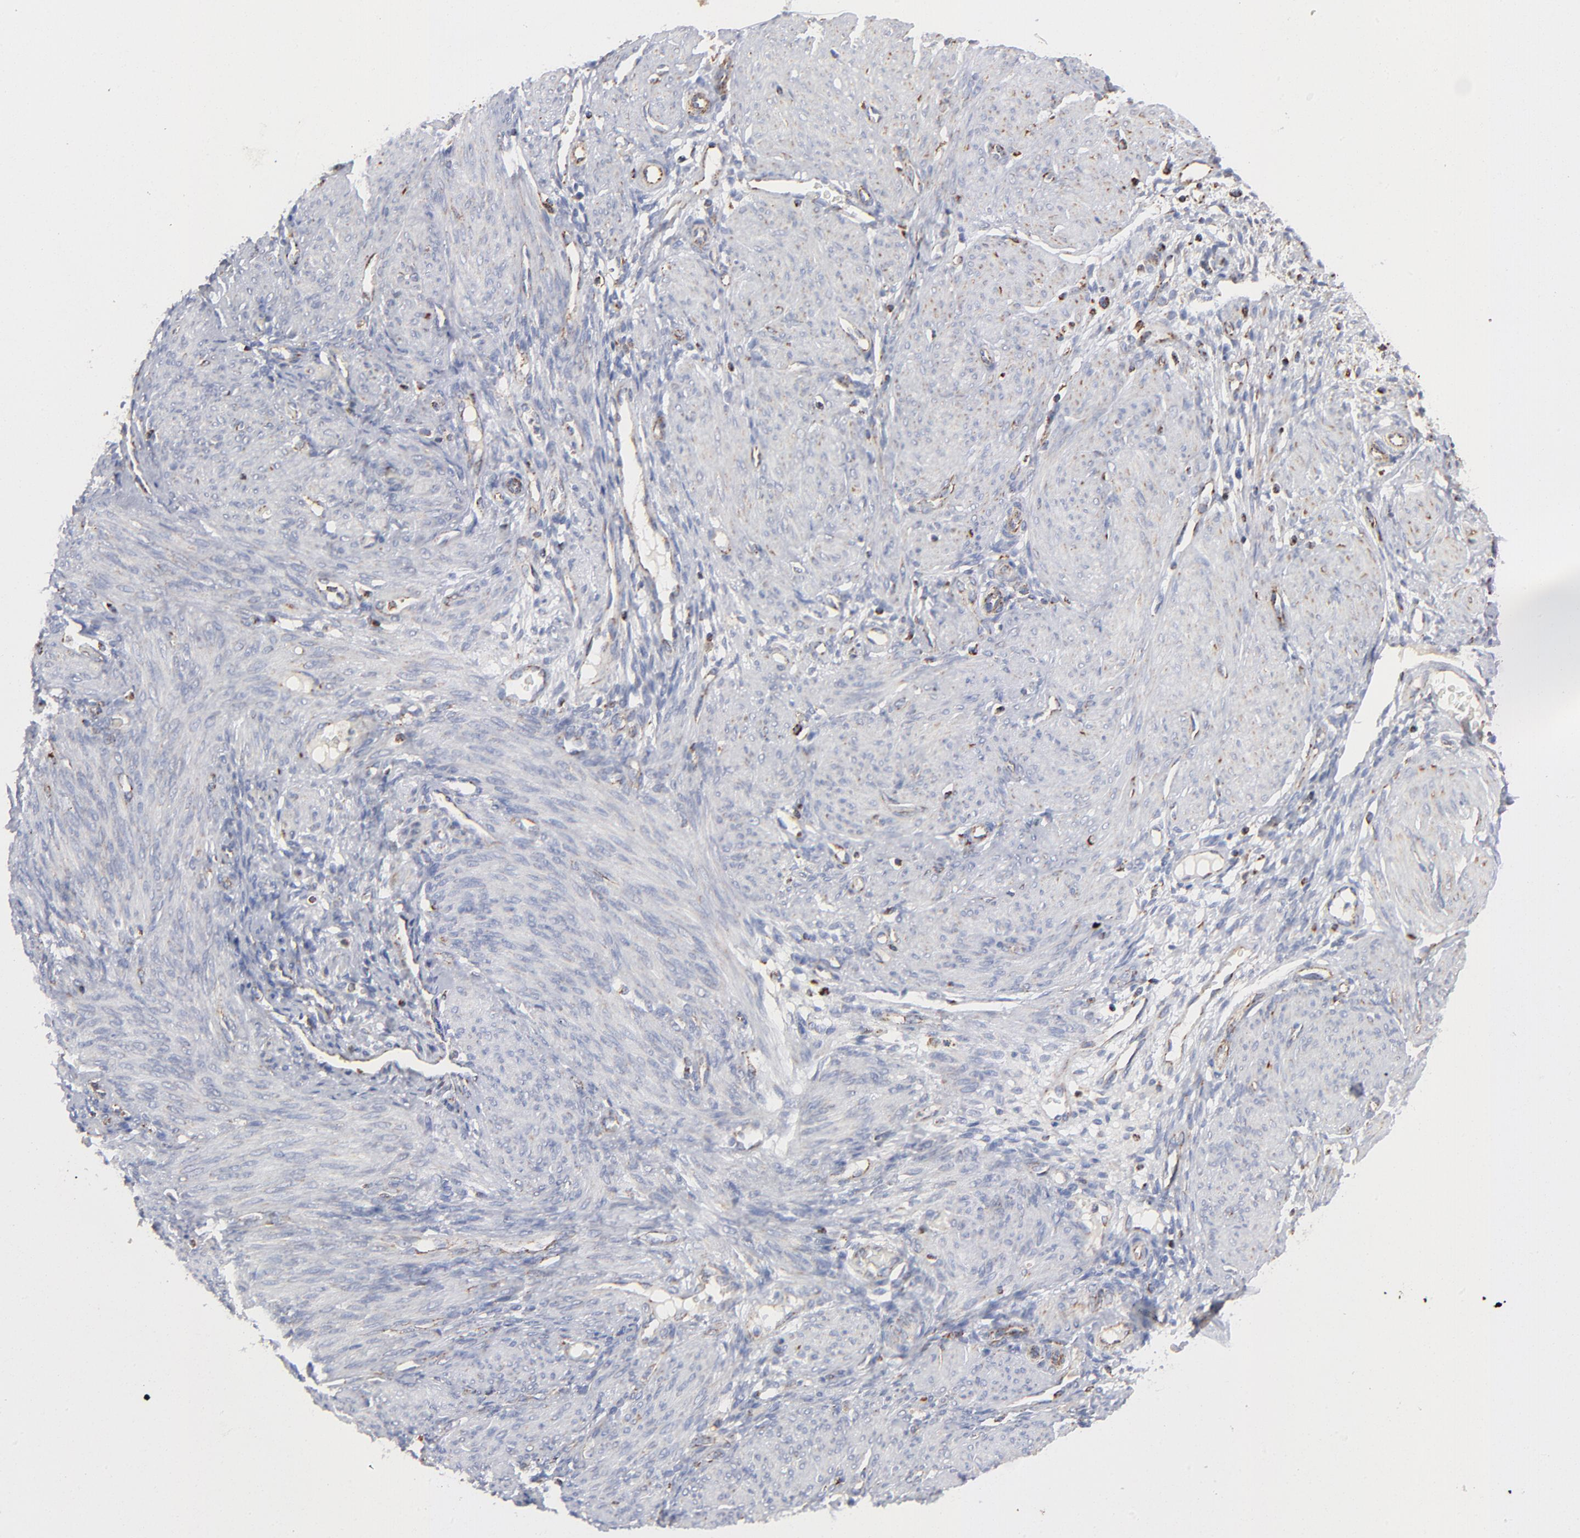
{"staining": {"intensity": "moderate", "quantity": "25%-75%", "location": "cytoplasmic/membranous"}, "tissue": "endometrium", "cell_type": "Cells in endometrial stroma", "image_type": "normal", "snomed": [{"axis": "morphology", "description": "Normal tissue, NOS"}, {"axis": "topography", "description": "Endometrium"}], "caption": "Moderate cytoplasmic/membranous positivity is seen in about 25%-75% of cells in endometrial stroma in benign endometrium.", "gene": "ASB3", "patient": {"sex": "female", "age": 72}}